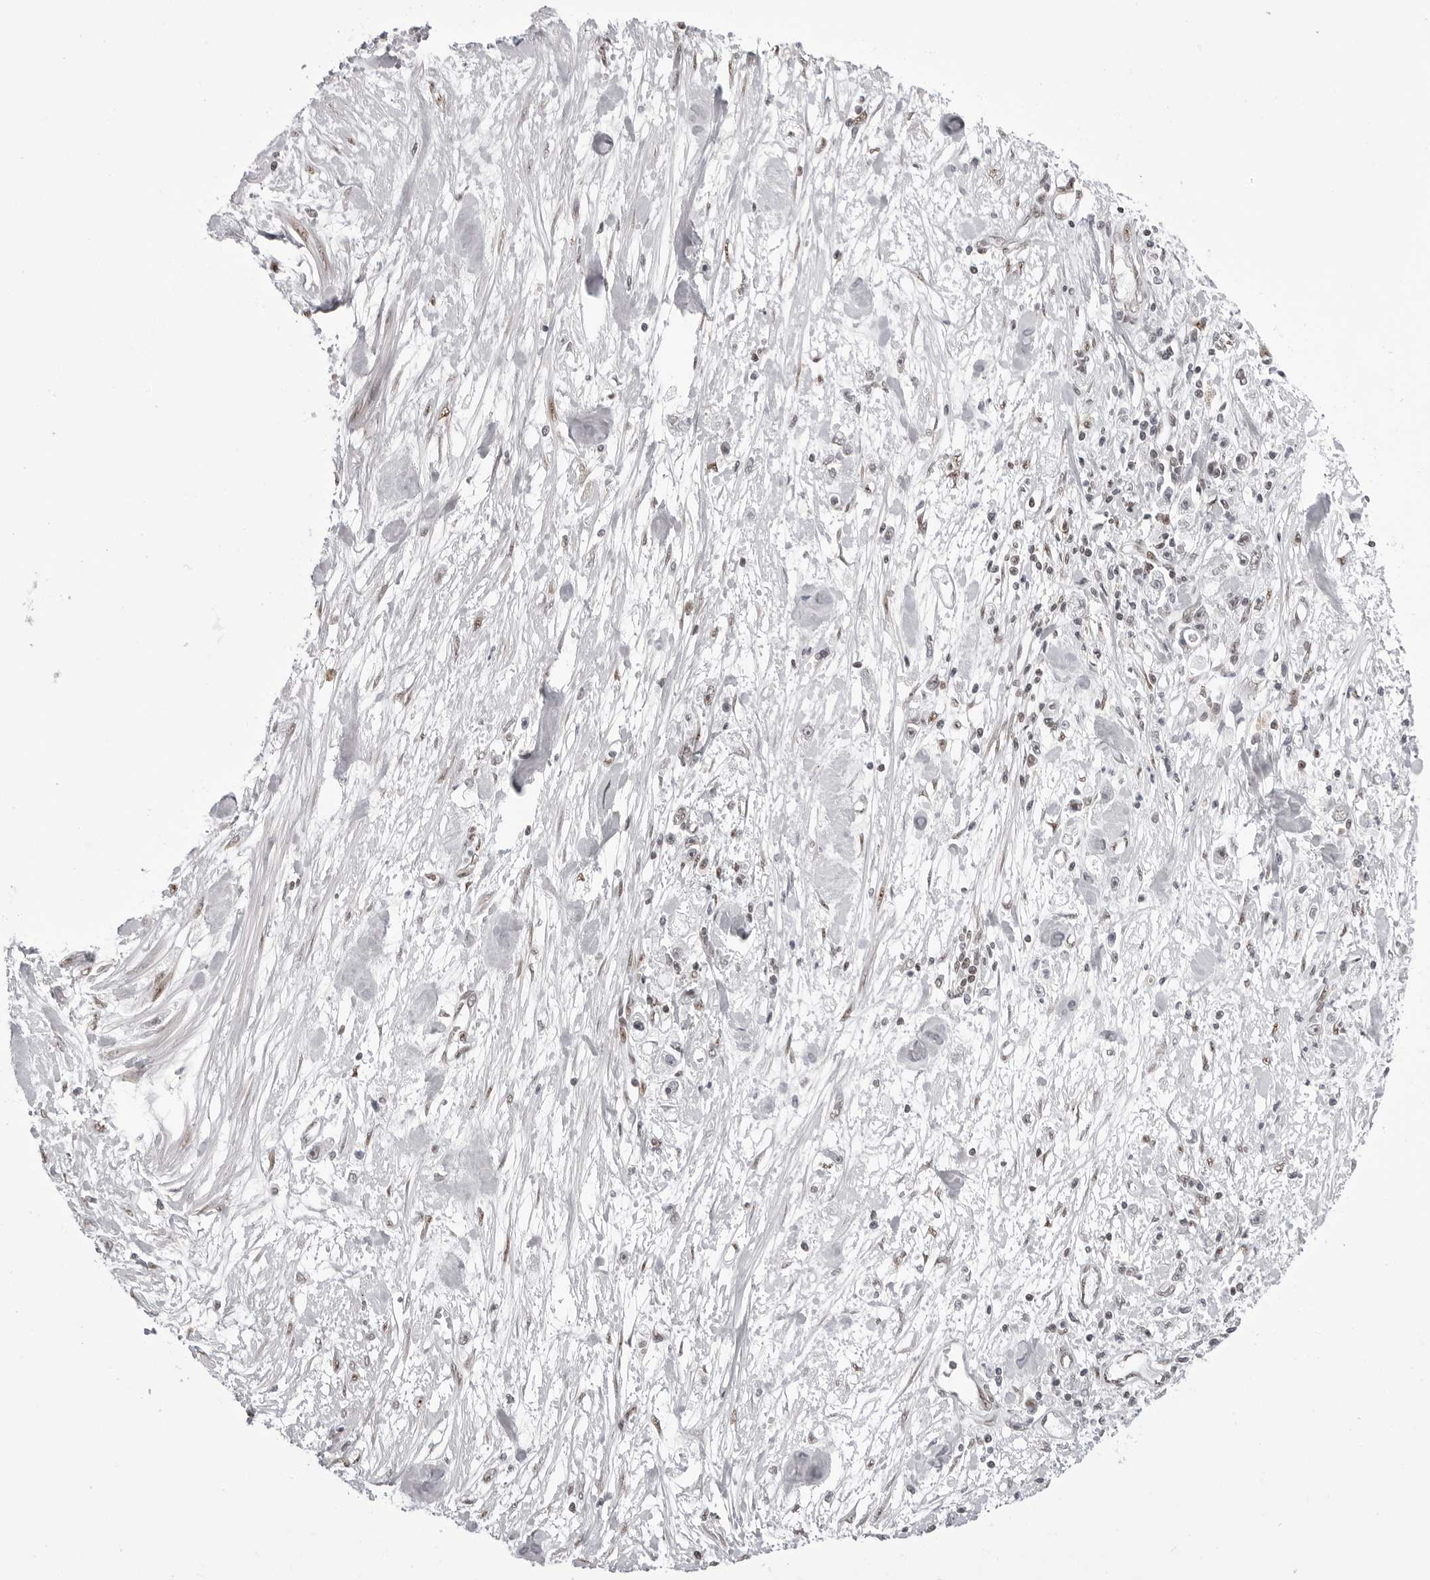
{"staining": {"intensity": "moderate", "quantity": "<25%", "location": "nuclear"}, "tissue": "stomach cancer", "cell_type": "Tumor cells", "image_type": "cancer", "snomed": [{"axis": "morphology", "description": "Adenocarcinoma, NOS"}, {"axis": "topography", "description": "Stomach"}], "caption": "Adenocarcinoma (stomach) stained with DAB (3,3'-diaminobenzidine) immunohistochemistry exhibits low levels of moderate nuclear positivity in approximately <25% of tumor cells. The protein of interest is shown in brown color, while the nuclei are stained blue.", "gene": "WRAP53", "patient": {"sex": "female", "age": 59}}